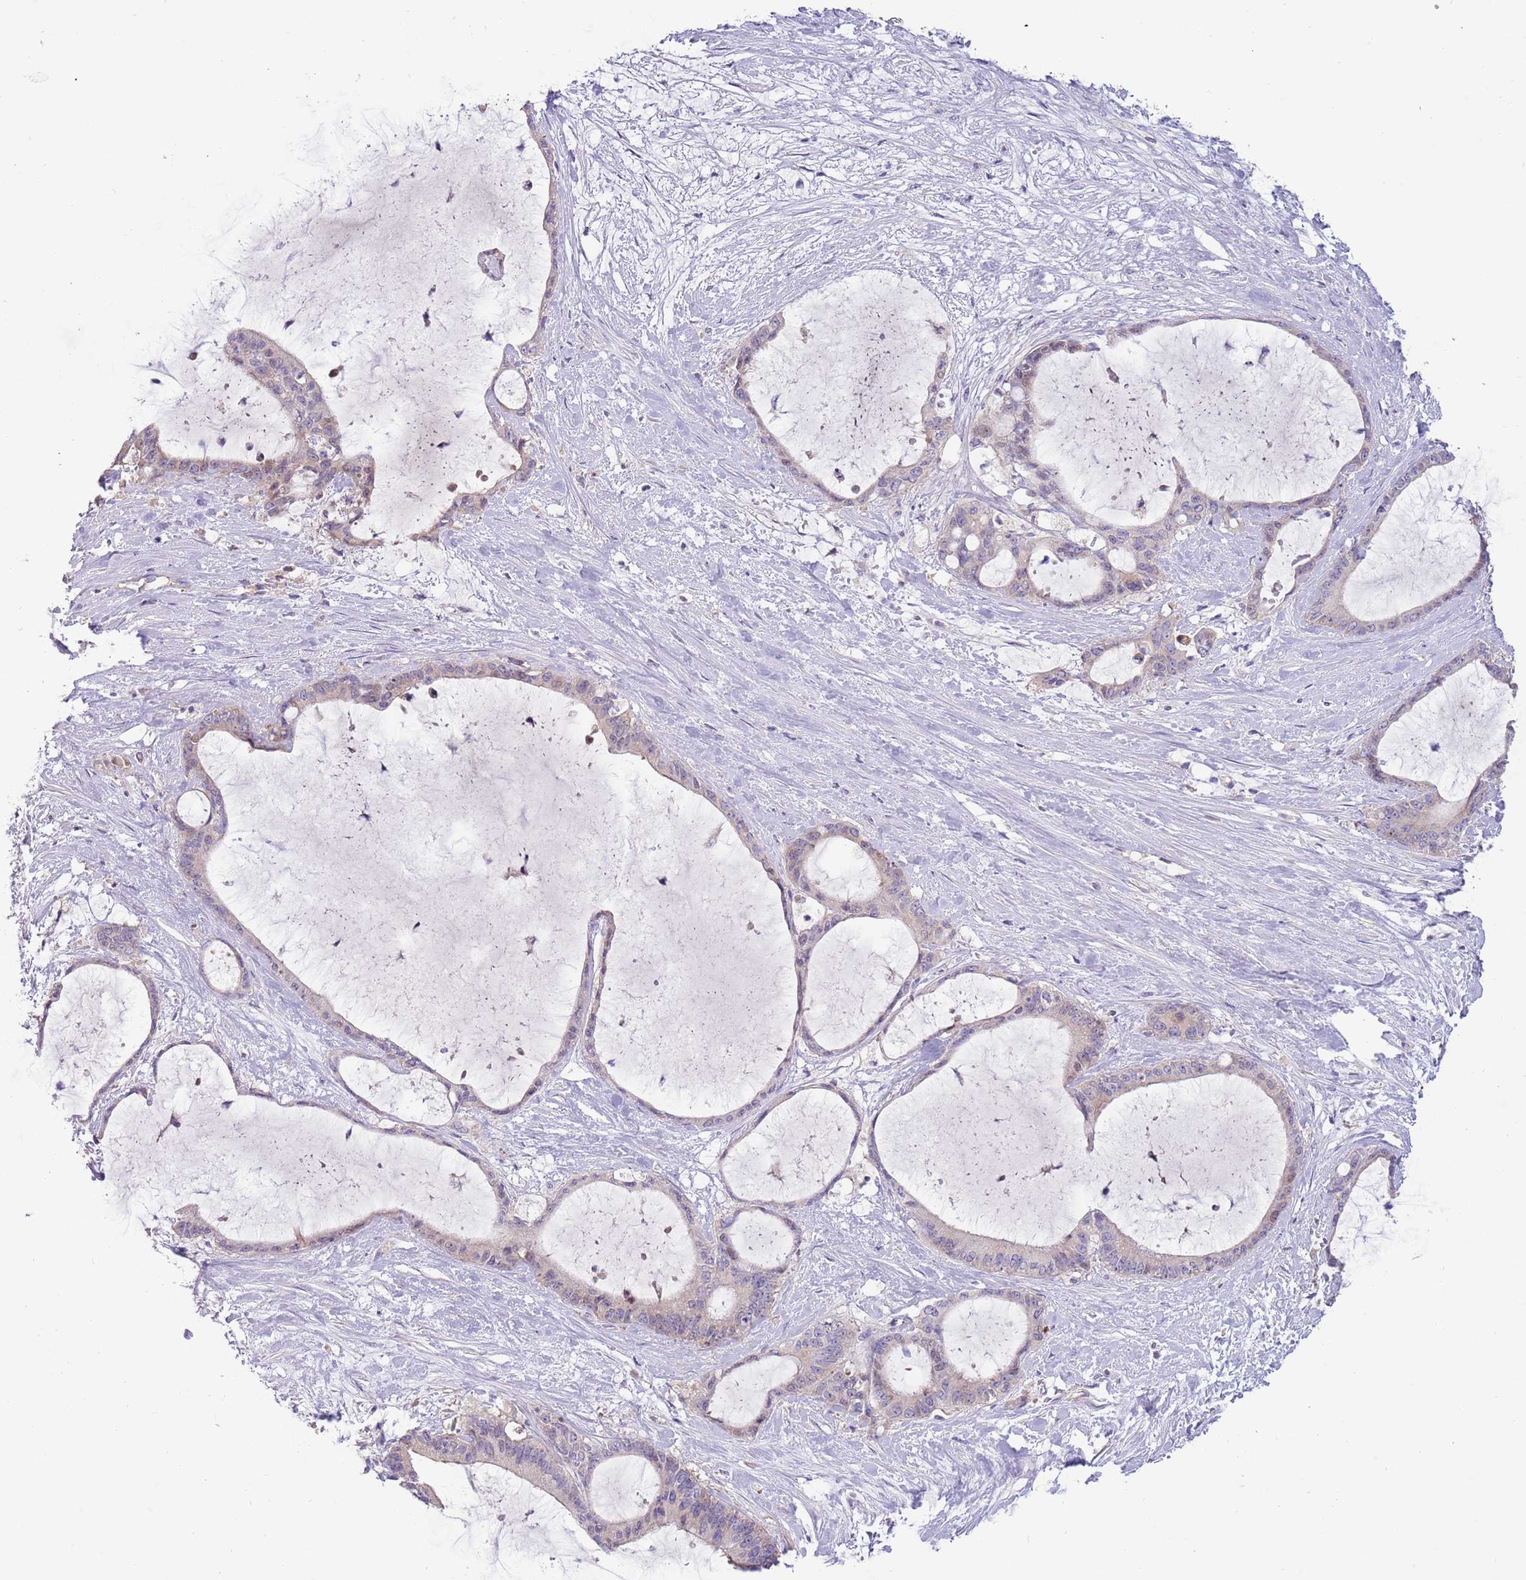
{"staining": {"intensity": "negative", "quantity": "none", "location": "none"}, "tissue": "liver cancer", "cell_type": "Tumor cells", "image_type": "cancer", "snomed": [{"axis": "morphology", "description": "Normal tissue, NOS"}, {"axis": "morphology", "description": "Cholangiocarcinoma"}, {"axis": "topography", "description": "Liver"}, {"axis": "topography", "description": "Peripheral nerve tissue"}], "caption": "Tumor cells show no significant positivity in liver cancer.", "gene": "CABYR", "patient": {"sex": "female", "age": 73}}